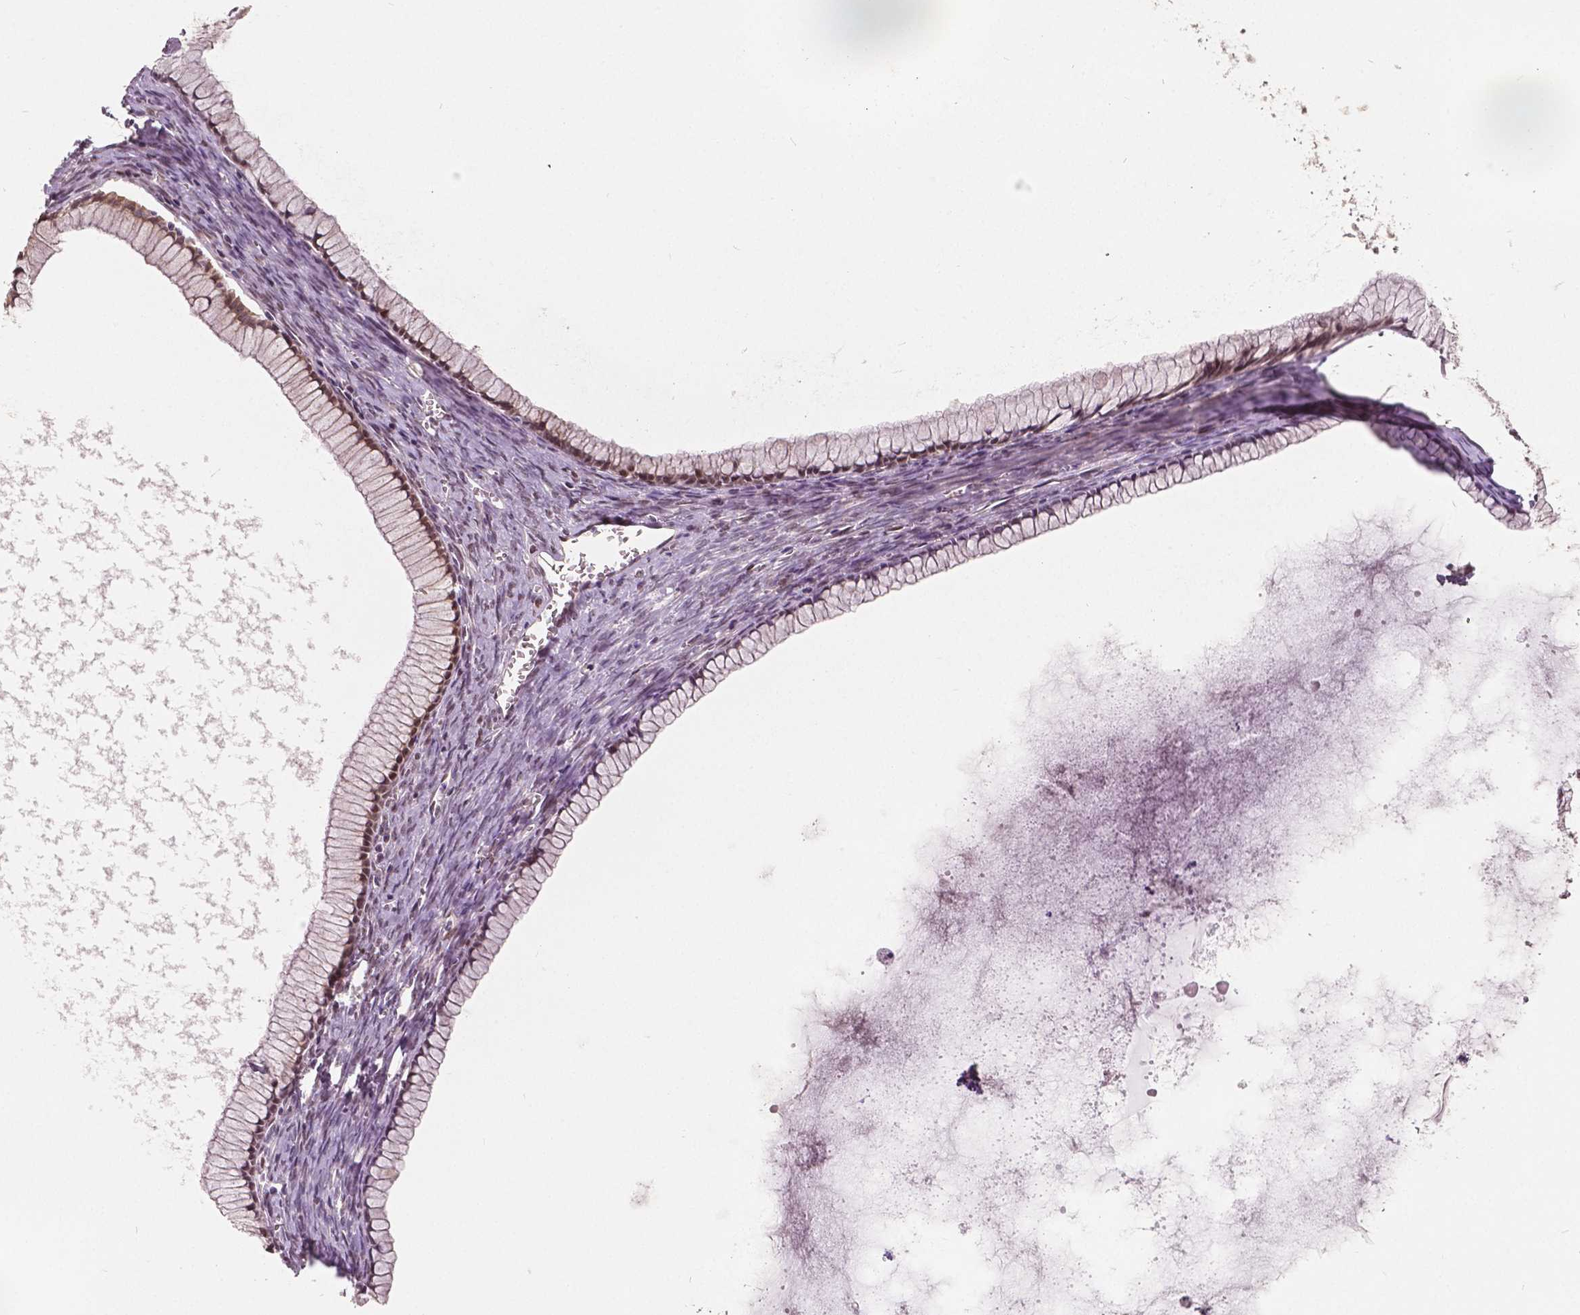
{"staining": {"intensity": "weak", "quantity": ">75%", "location": "nuclear"}, "tissue": "ovarian cancer", "cell_type": "Tumor cells", "image_type": "cancer", "snomed": [{"axis": "morphology", "description": "Cystadenocarcinoma, mucinous, NOS"}, {"axis": "topography", "description": "Ovary"}], "caption": "Mucinous cystadenocarcinoma (ovarian) stained with a brown dye displays weak nuclear positive positivity in about >75% of tumor cells.", "gene": "HMBOX1", "patient": {"sex": "female", "age": 41}}